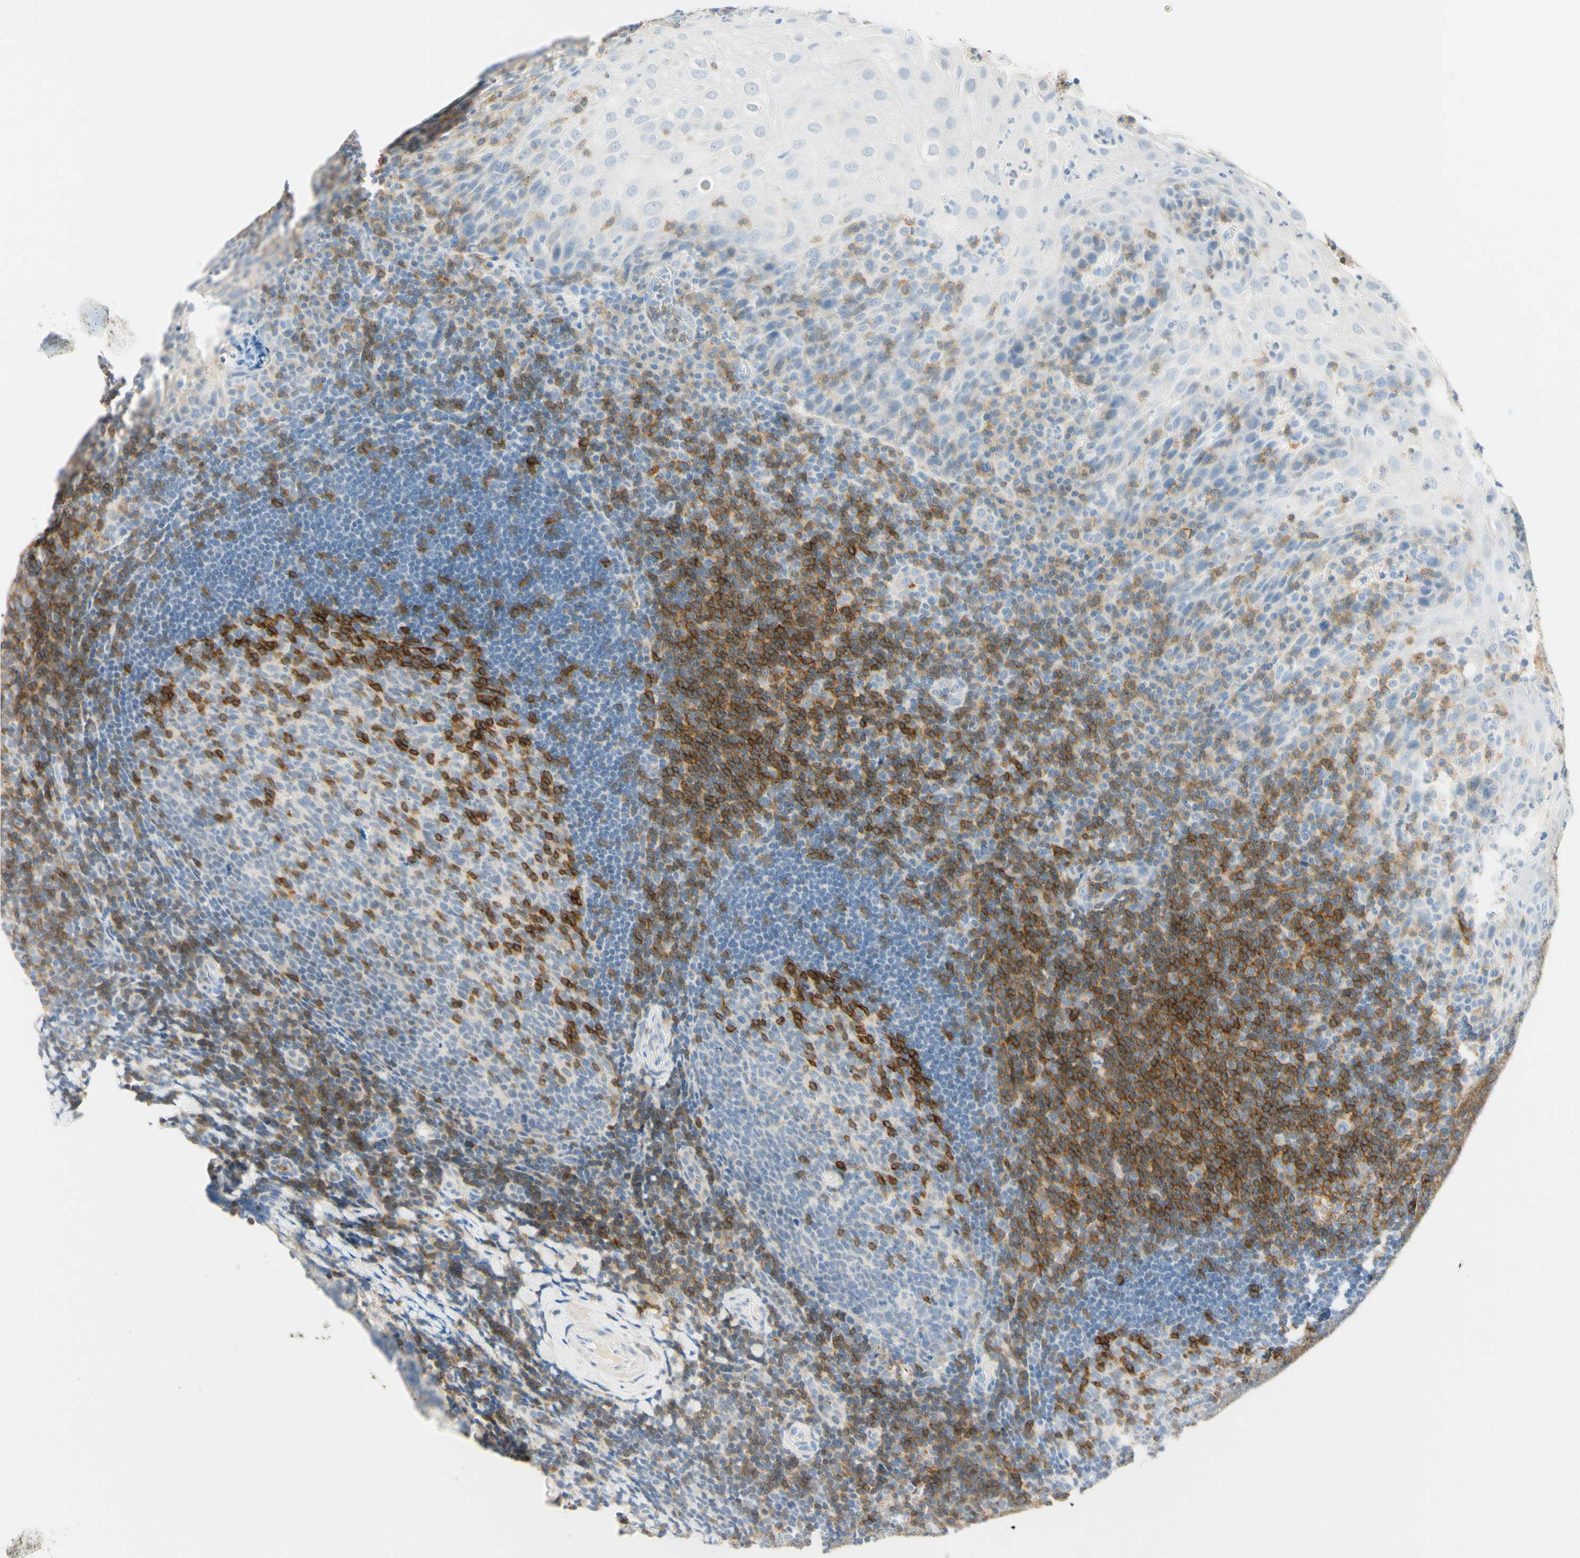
{"staining": {"intensity": "strong", "quantity": "<25%", "location": "cytoplasmic/membranous"}, "tissue": "tonsil", "cell_type": "Germinal center cells", "image_type": "normal", "snomed": [{"axis": "morphology", "description": "Normal tissue, NOS"}, {"axis": "topography", "description": "Tonsil"}], "caption": "Brown immunohistochemical staining in benign tonsil demonstrates strong cytoplasmic/membranous staining in approximately <25% of germinal center cells. The staining was performed using DAB, with brown indicating positive protein expression. Nuclei are stained blue with hematoxylin.", "gene": "LAT", "patient": {"sex": "male", "age": 37}}